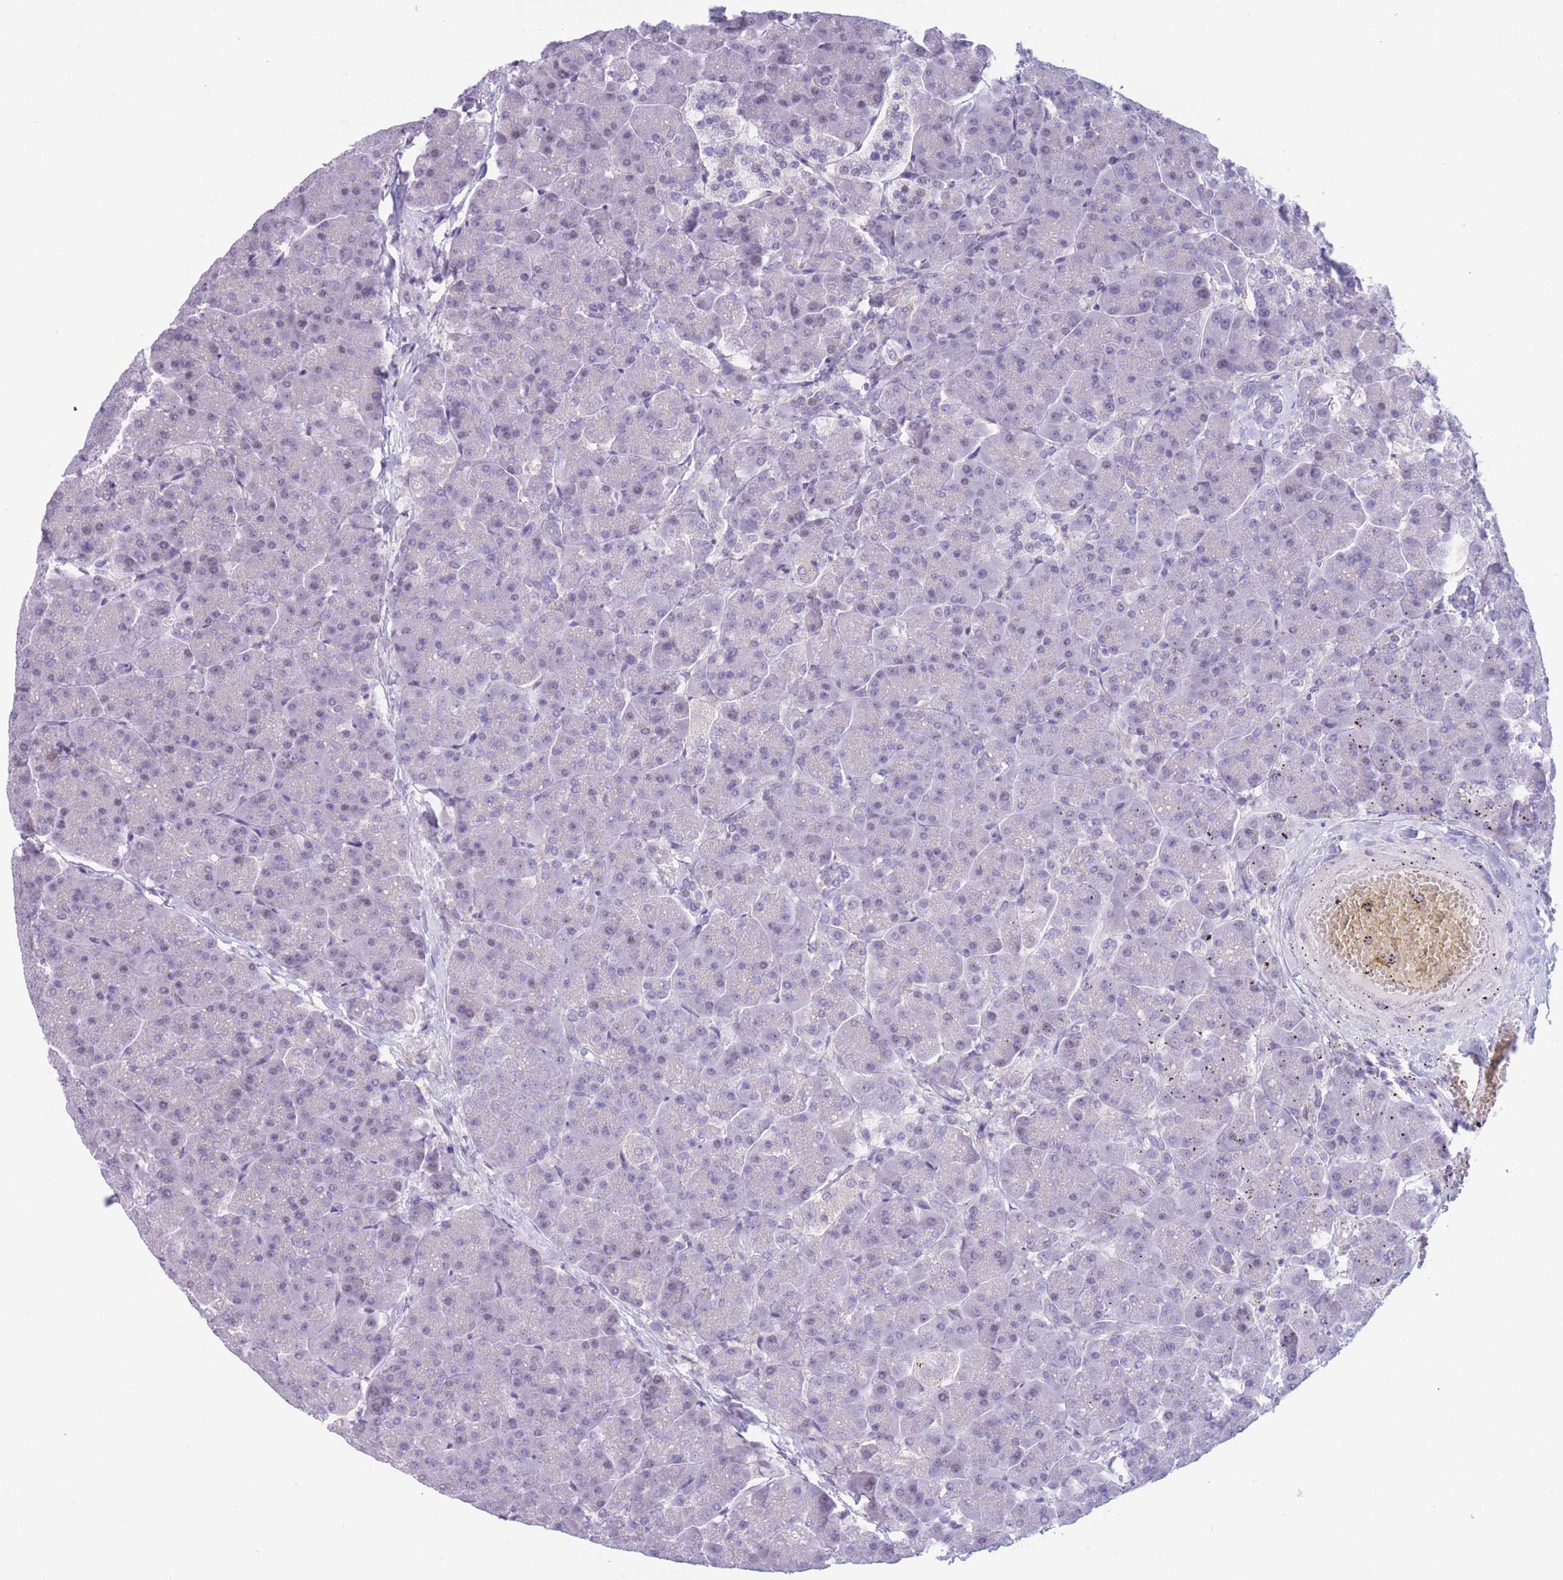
{"staining": {"intensity": "negative", "quantity": "none", "location": "none"}, "tissue": "pancreas", "cell_type": "Exocrine glandular cells", "image_type": "normal", "snomed": [{"axis": "morphology", "description": "Normal tissue, NOS"}, {"axis": "topography", "description": "Pancreas"}, {"axis": "topography", "description": "Peripheral nerve tissue"}], "caption": "Normal pancreas was stained to show a protein in brown. There is no significant staining in exocrine glandular cells. (DAB (3,3'-diaminobenzidine) IHC visualized using brightfield microscopy, high magnification).", "gene": "PODXL", "patient": {"sex": "male", "age": 54}}